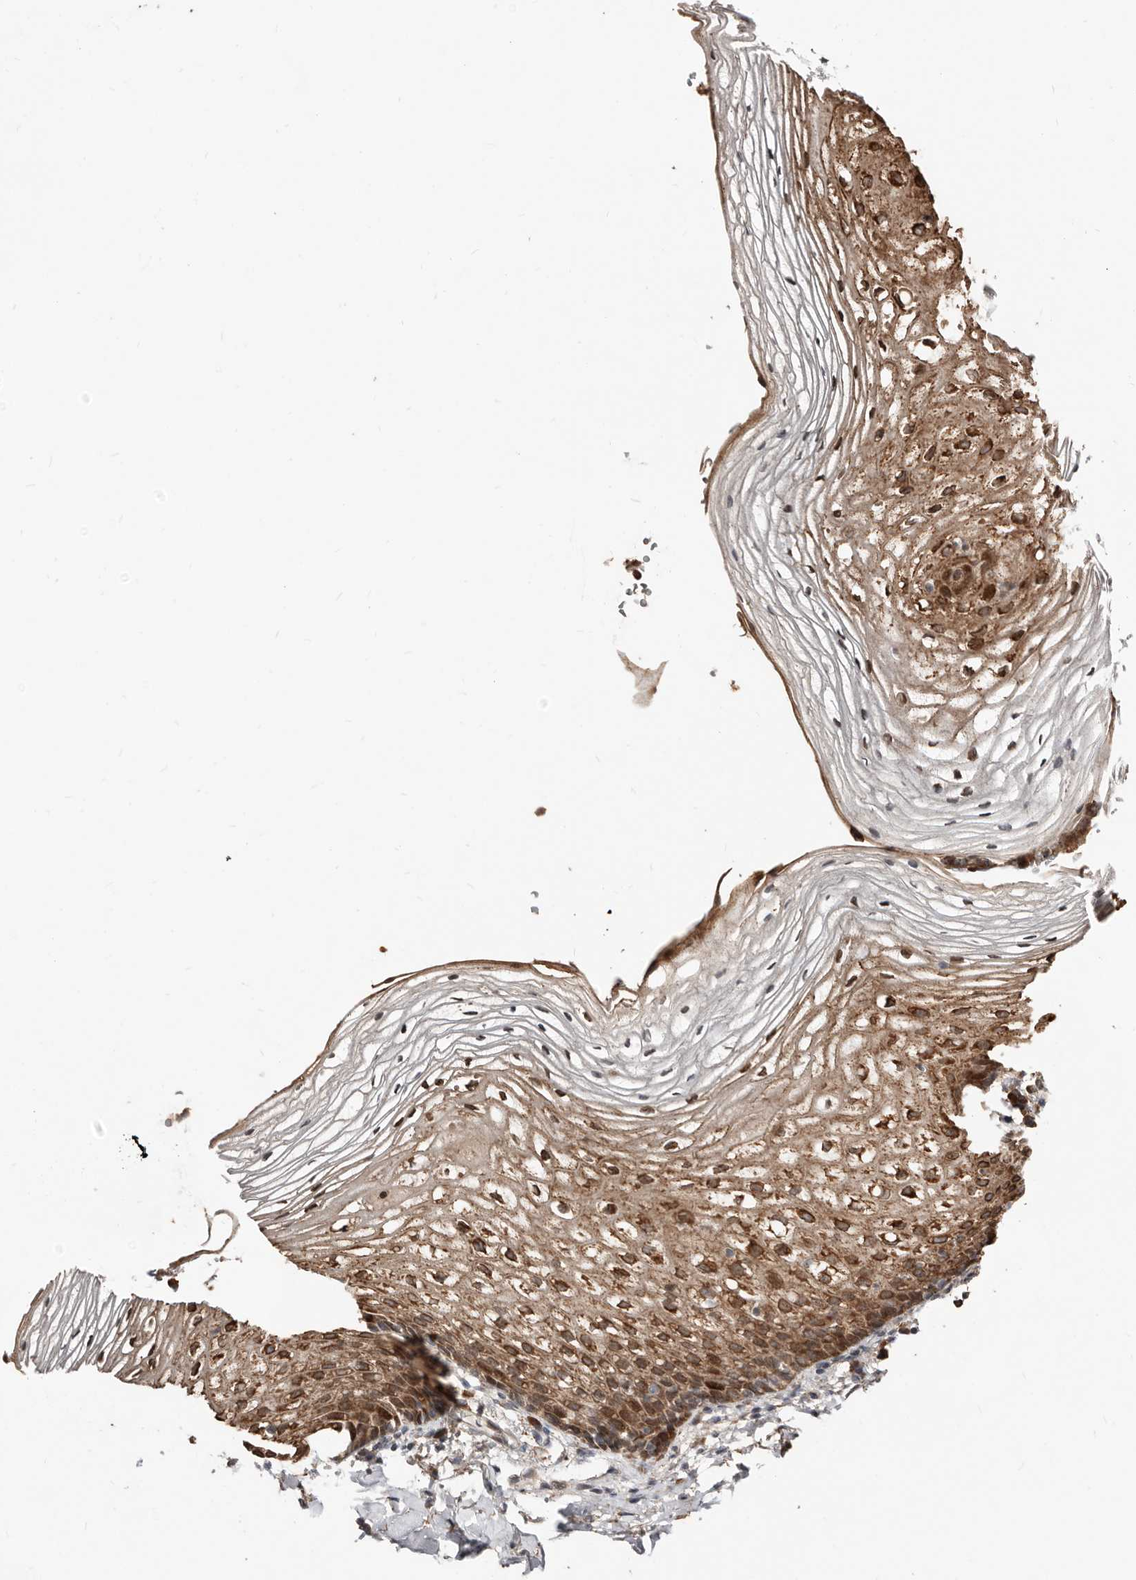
{"staining": {"intensity": "strong", "quantity": ">75%", "location": "cytoplasmic/membranous"}, "tissue": "vagina", "cell_type": "Squamous epithelial cells", "image_type": "normal", "snomed": [{"axis": "morphology", "description": "Normal tissue, NOS"}, {"axis": "topography", "description": "Vagina"}], "caption": "This image demonstrates immunohistochemistry staining of unremarkable human vagina, with high strong cytoplasmic/membranous positivity in approximately >75% of squamous epithelial cells.", "gene": "SMYD4", "patient": {"sex": "female", "age": 60}}